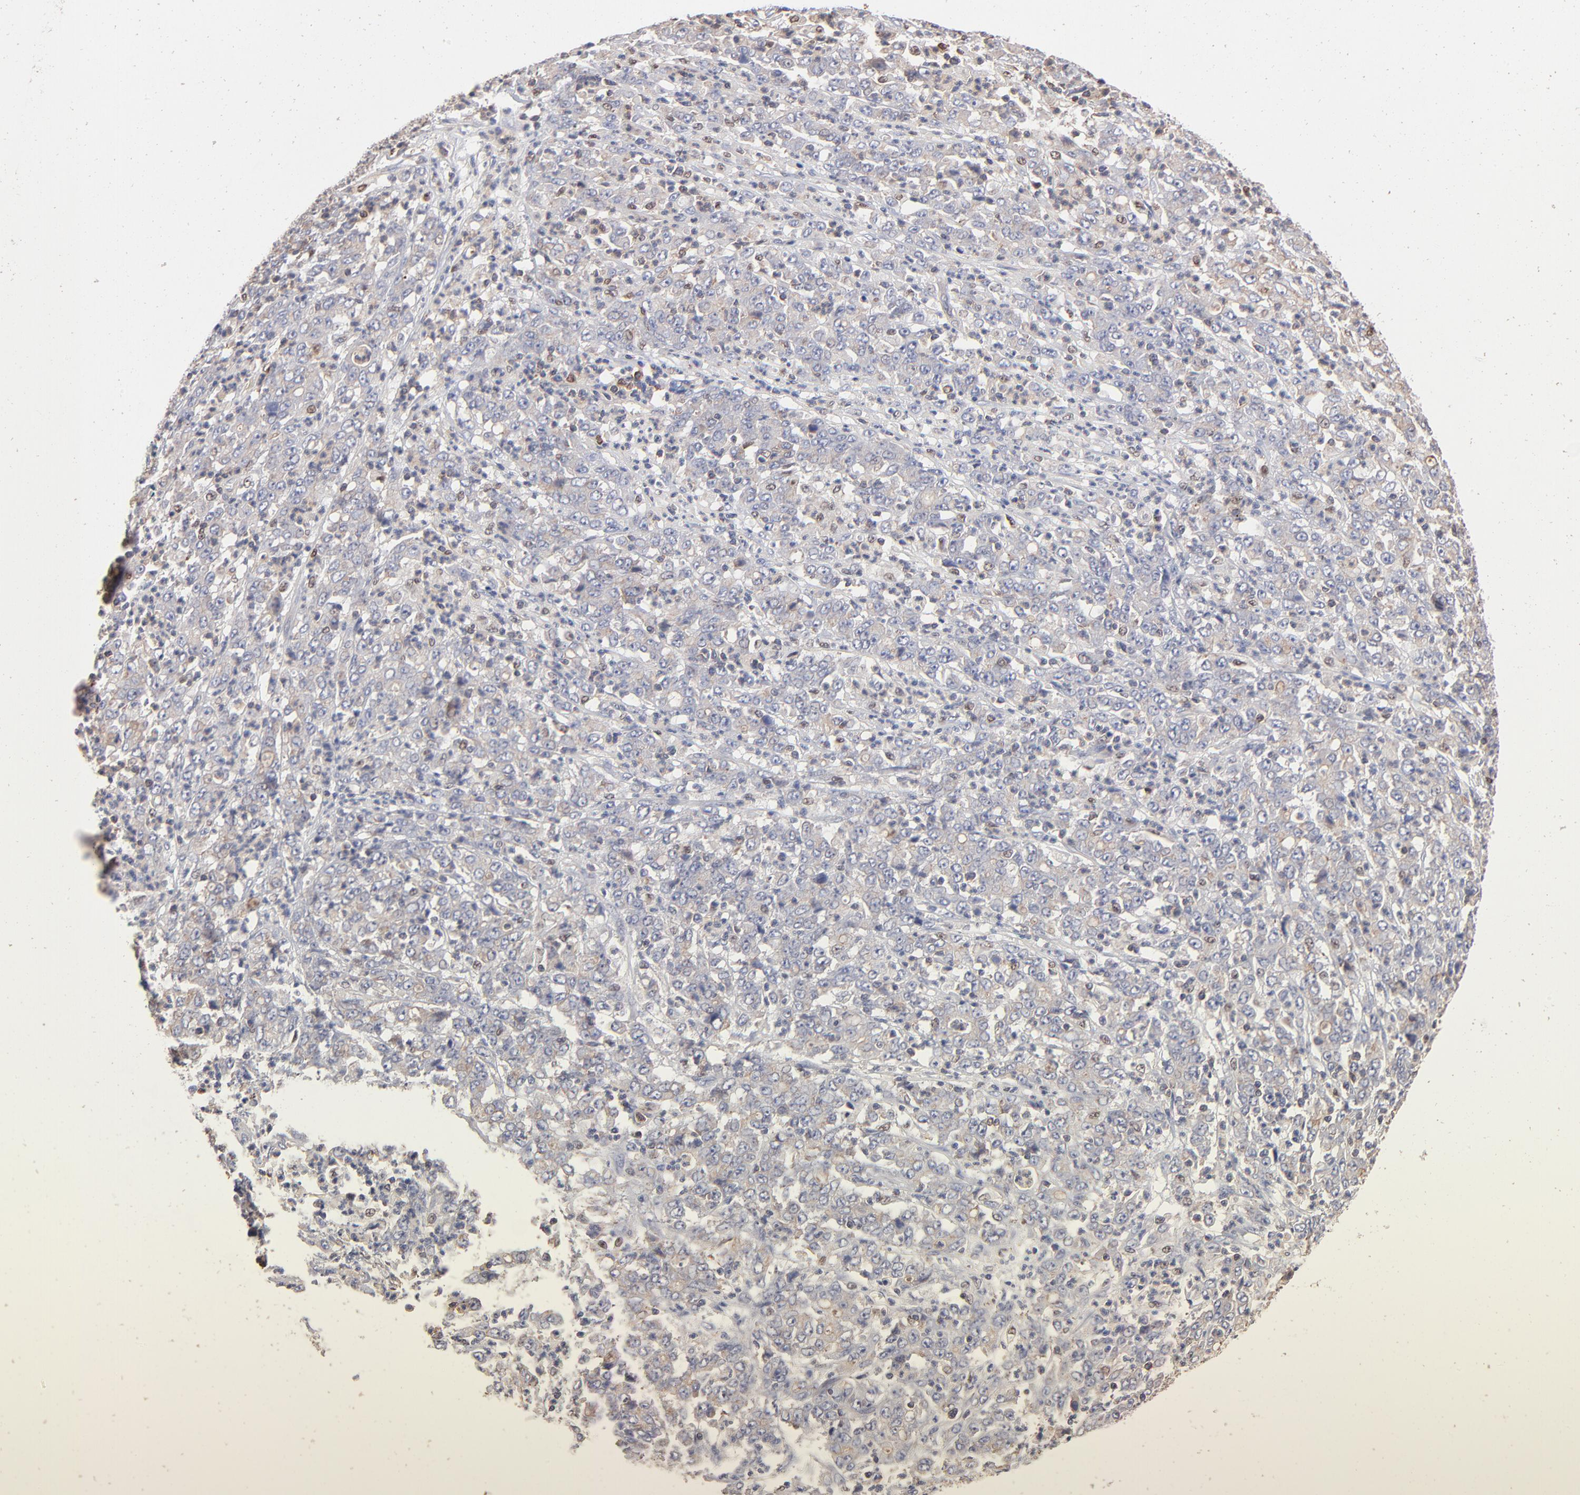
{"staining": {"intensity": "negative", "quantity": "none", "location": "none"}, "tissue": "stomach cancer", "cell_type": "Tumor cells", "image_type": "cancer", "snomed": [{"axis": "morphology", "description": "Adenocarcinoma, NOS"}, {"axis": "topography", "description": "Stomach, lower"}], "caption": "Immunohistochemical staining of adenocarcinoma (stomach) reveals no significant staining in tumor cells.", "gene": "ARHGEF6", "patient": {"sex": "female", "age": 71}}